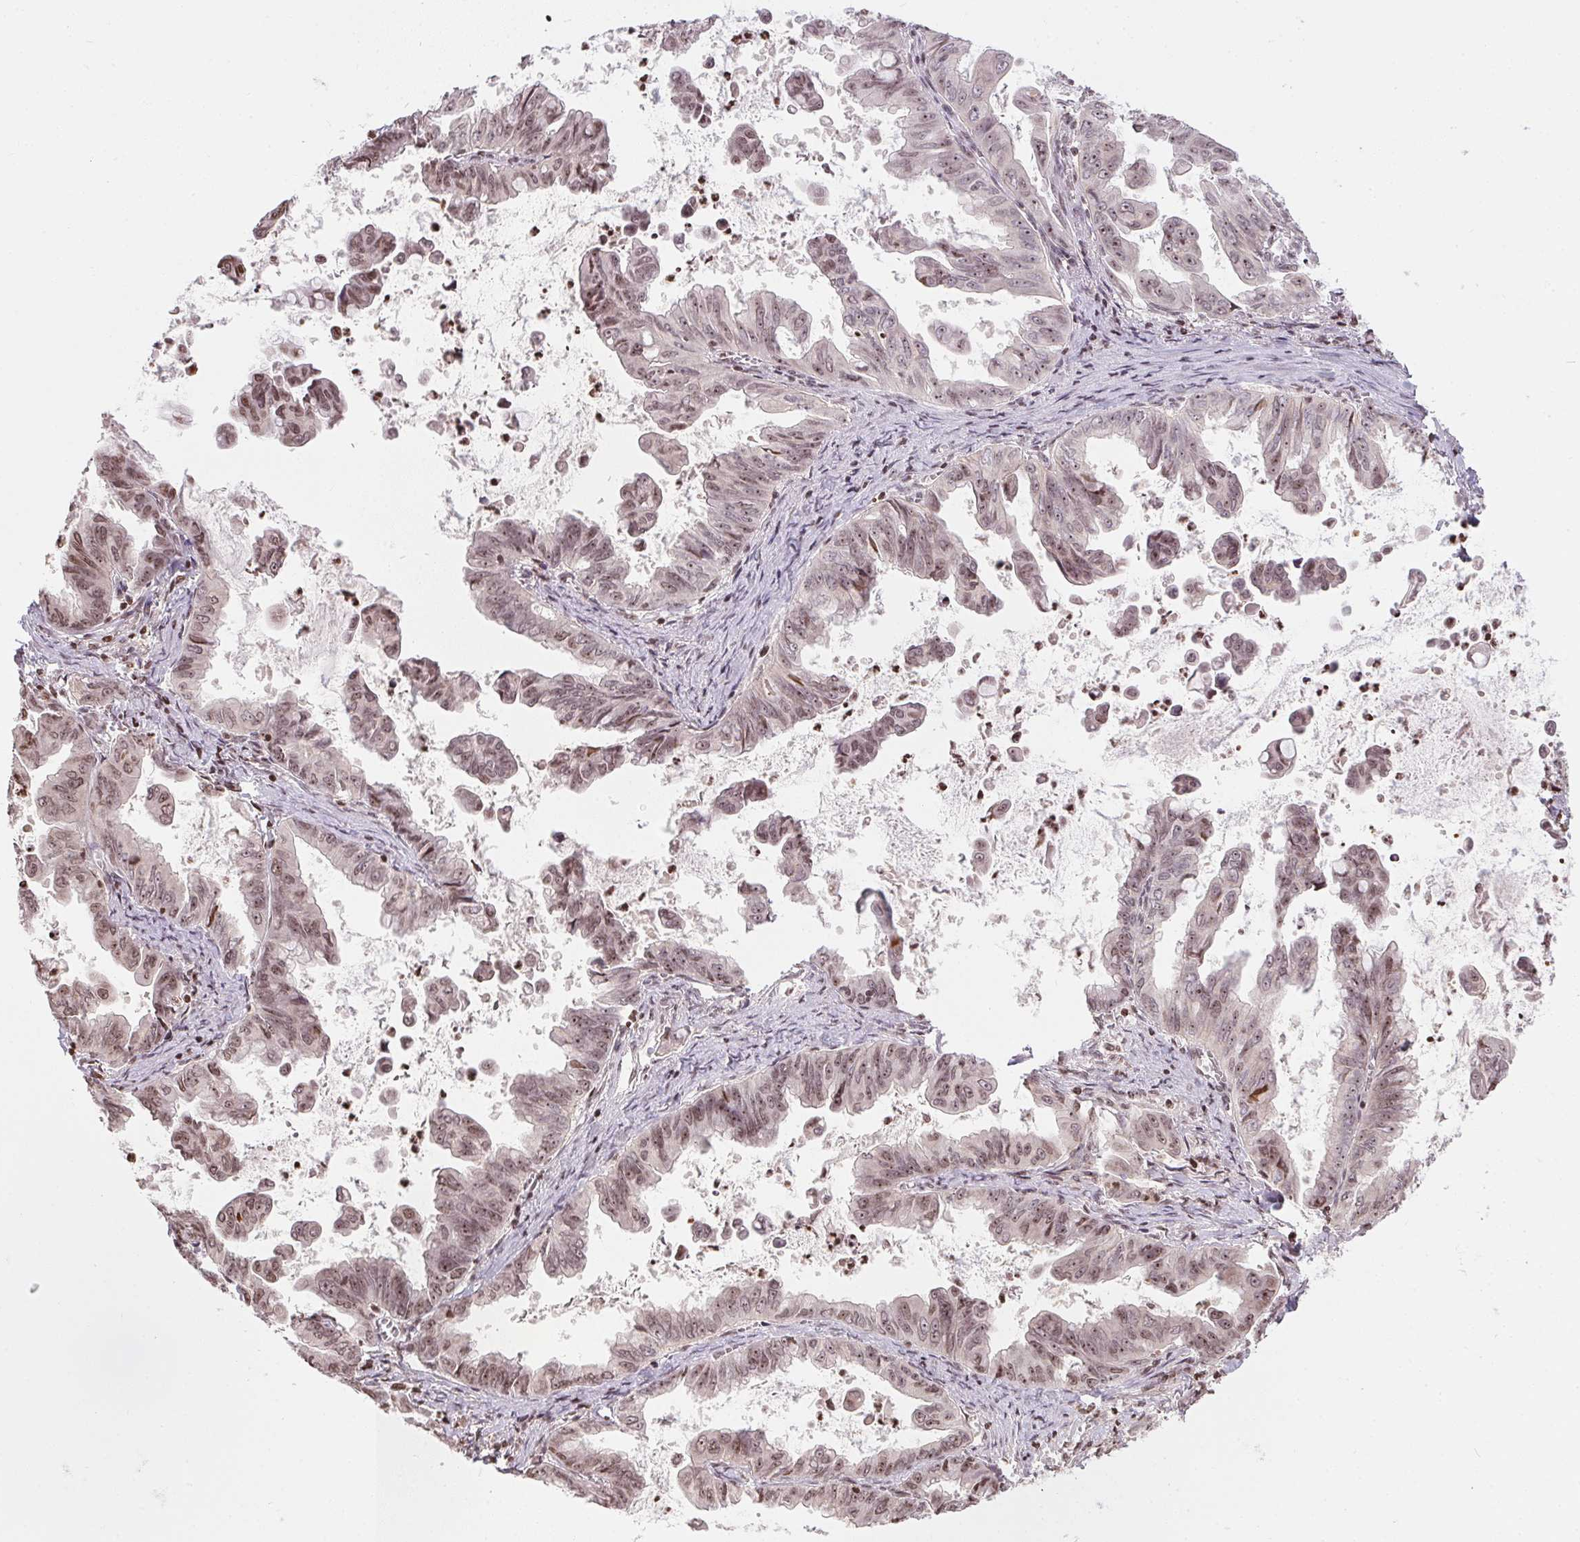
{"staining": {"intensity": "weak", "quantity": ">75%", "location": "nuclear"}, "tissue": "stomach cancer", "cell_type": "Tumor cells", "image_type": "cancer", "snomed": [{"axis": "morphology", "description": "Adenocarcinoma, NOS"}, {"axis": "topography", "description": "Stomach, upper"}], "caption": "Stomach cancer (adenocarcinoma) tissue demonstrates weak nuclear positivity in approximately >75% of tumor cells", "gene": "RNF181", "patient": {"sex": "male", "age": 80}}